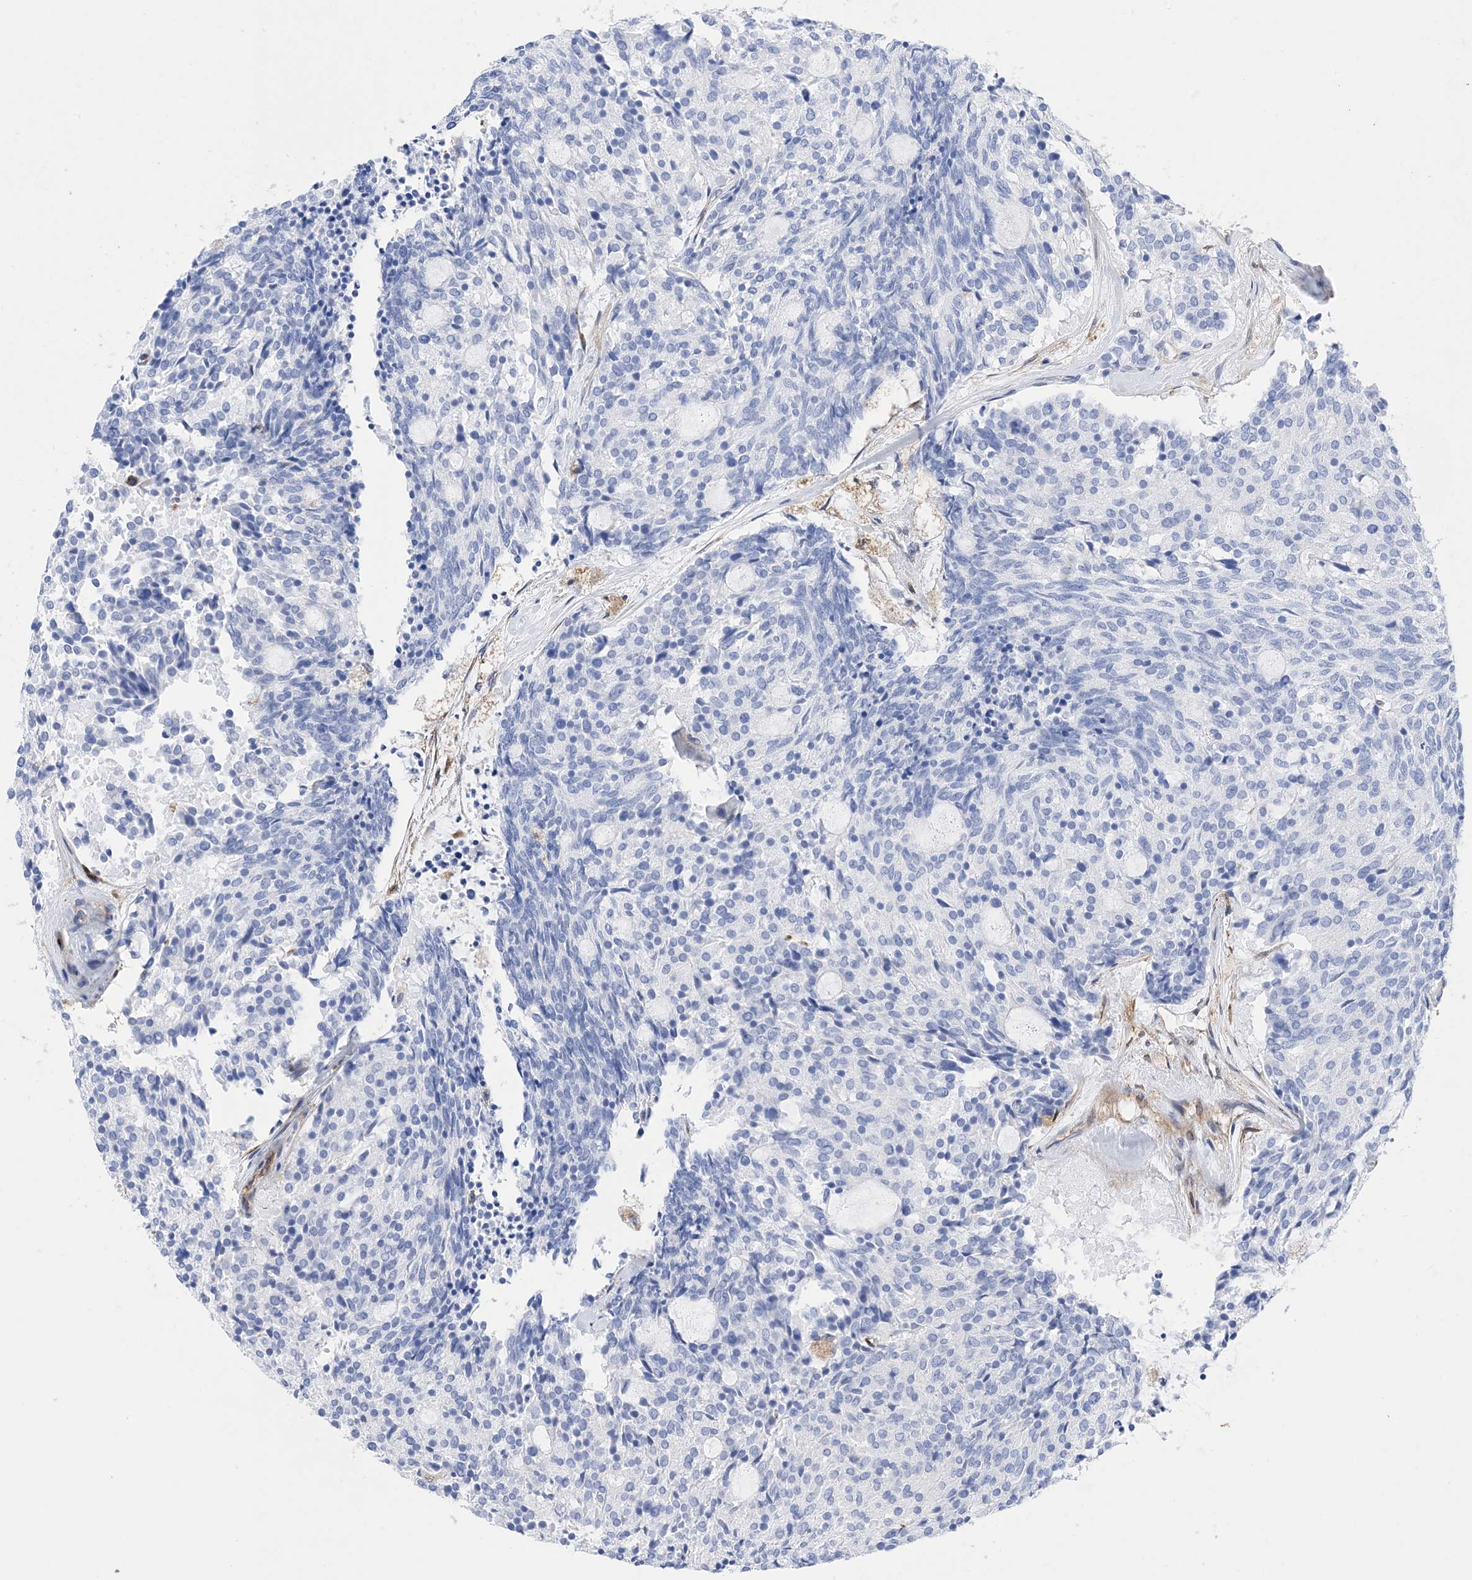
{"staining": {"intensity": "negative", "quantity": "none", "location": "none"}, "tissue": "carcinoid", "cell_type": "Tumor cells", "image_type": "cancer", "snomed": [{"axis": "morphology", "description": "Carcinoid, malignant, NOS"}, {"axis": "topography", "description": "Pancreas"}], "caption": "High magnification brightfield microscopy of carcinoid (malignant) stained with DAB (3,3'-diaminobenzidine) (brown) and counterstained with hematoxylin (blue): tumor cells show no significant positivity. (Brightfield microscopy of DAB (3,3'-diaminobenzidine) immunohistochemistry (IHC) at high magnification).", "gene": "ANXA1", "patient": {"sex": "female", "age": 54}}